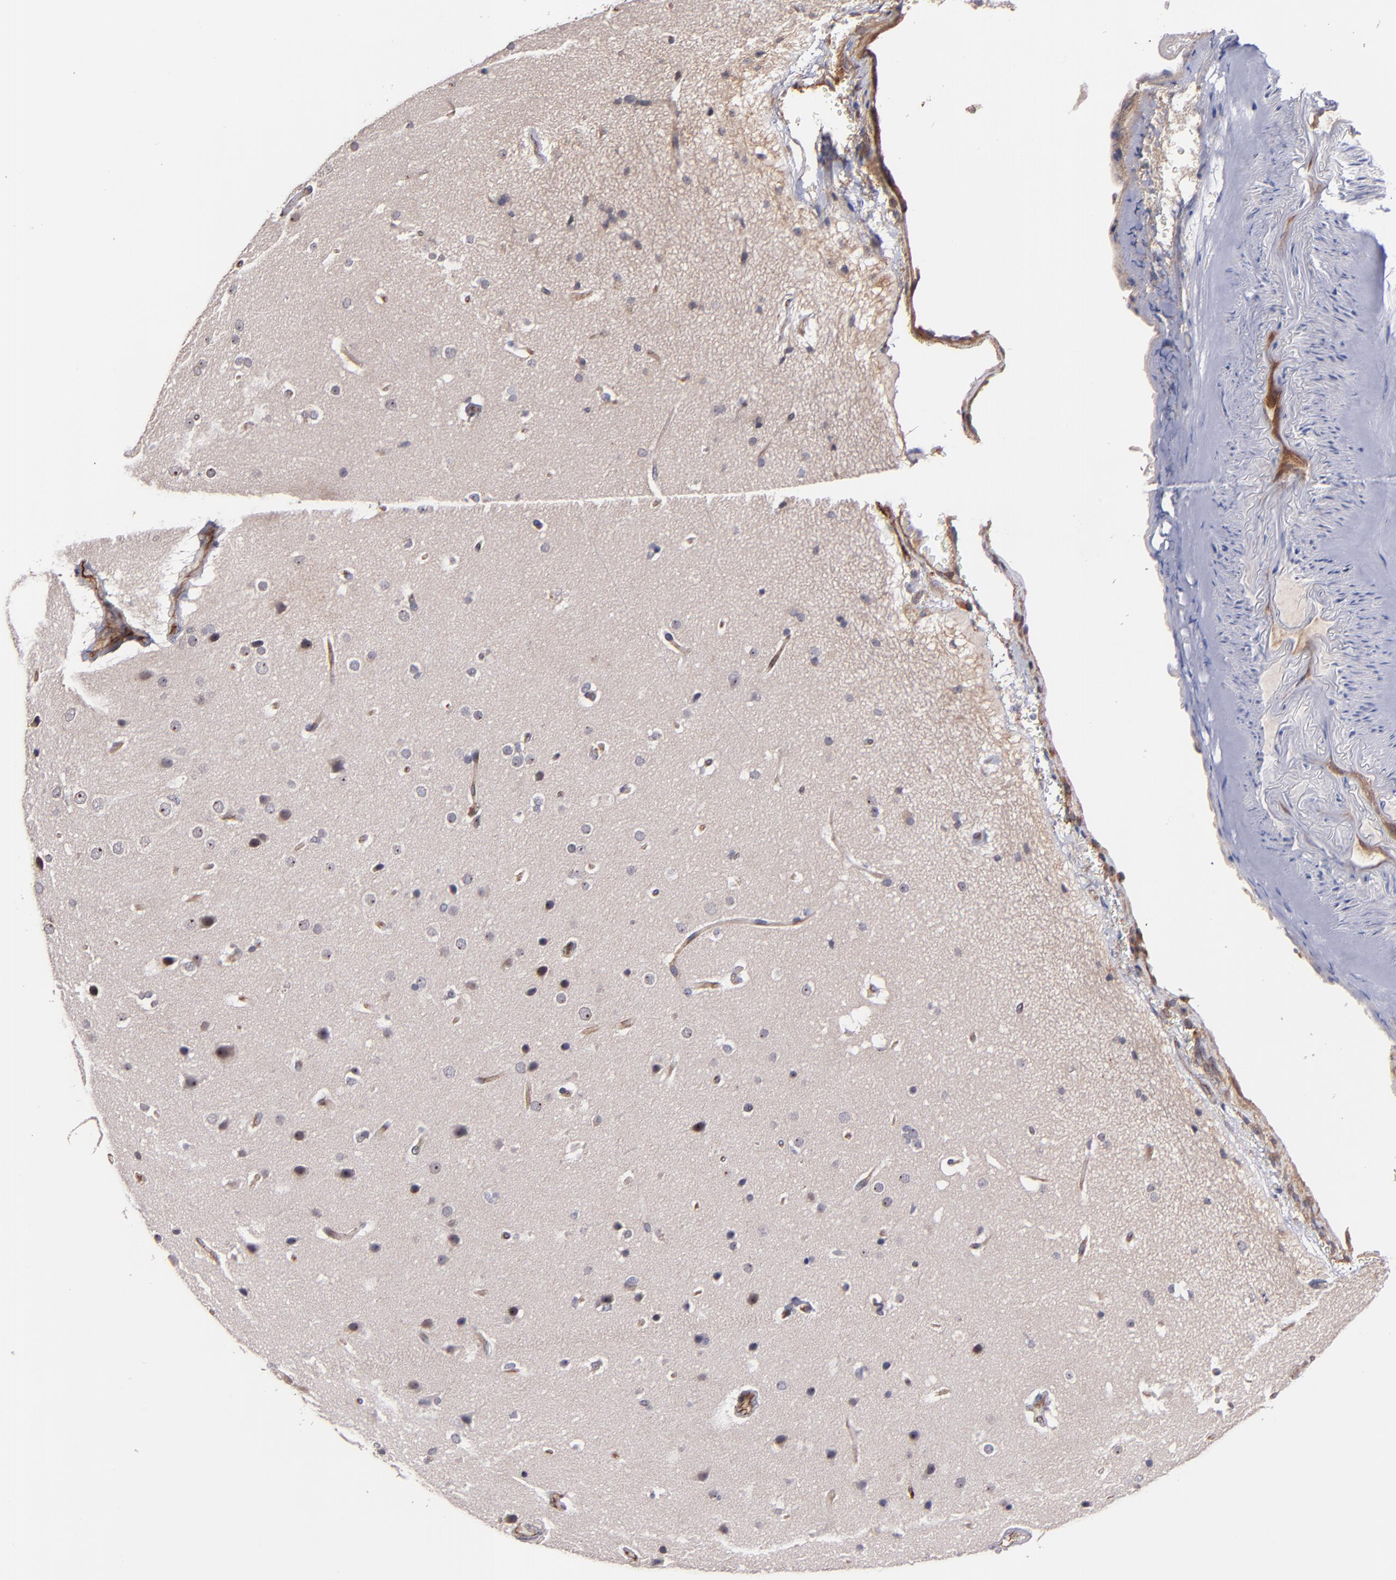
{"staining": {"intensity": "negative", "quantity": "none", "location": "none"}, "tissue": "glioma", "cell_type": "Tumor cells", "image_type": "cancer", "snomed": [{"axis": "morphology", "description": "Glioma, malignant, Low grade"}, {"axis": "topography", "description": "Cerebral cortex"}], "caption": "A histopathology image of human malignant low-grade glioma is negative for staining in tumor cells.", "gene": "ICAM1", "patient": {"sex": "female", "age": 47}}